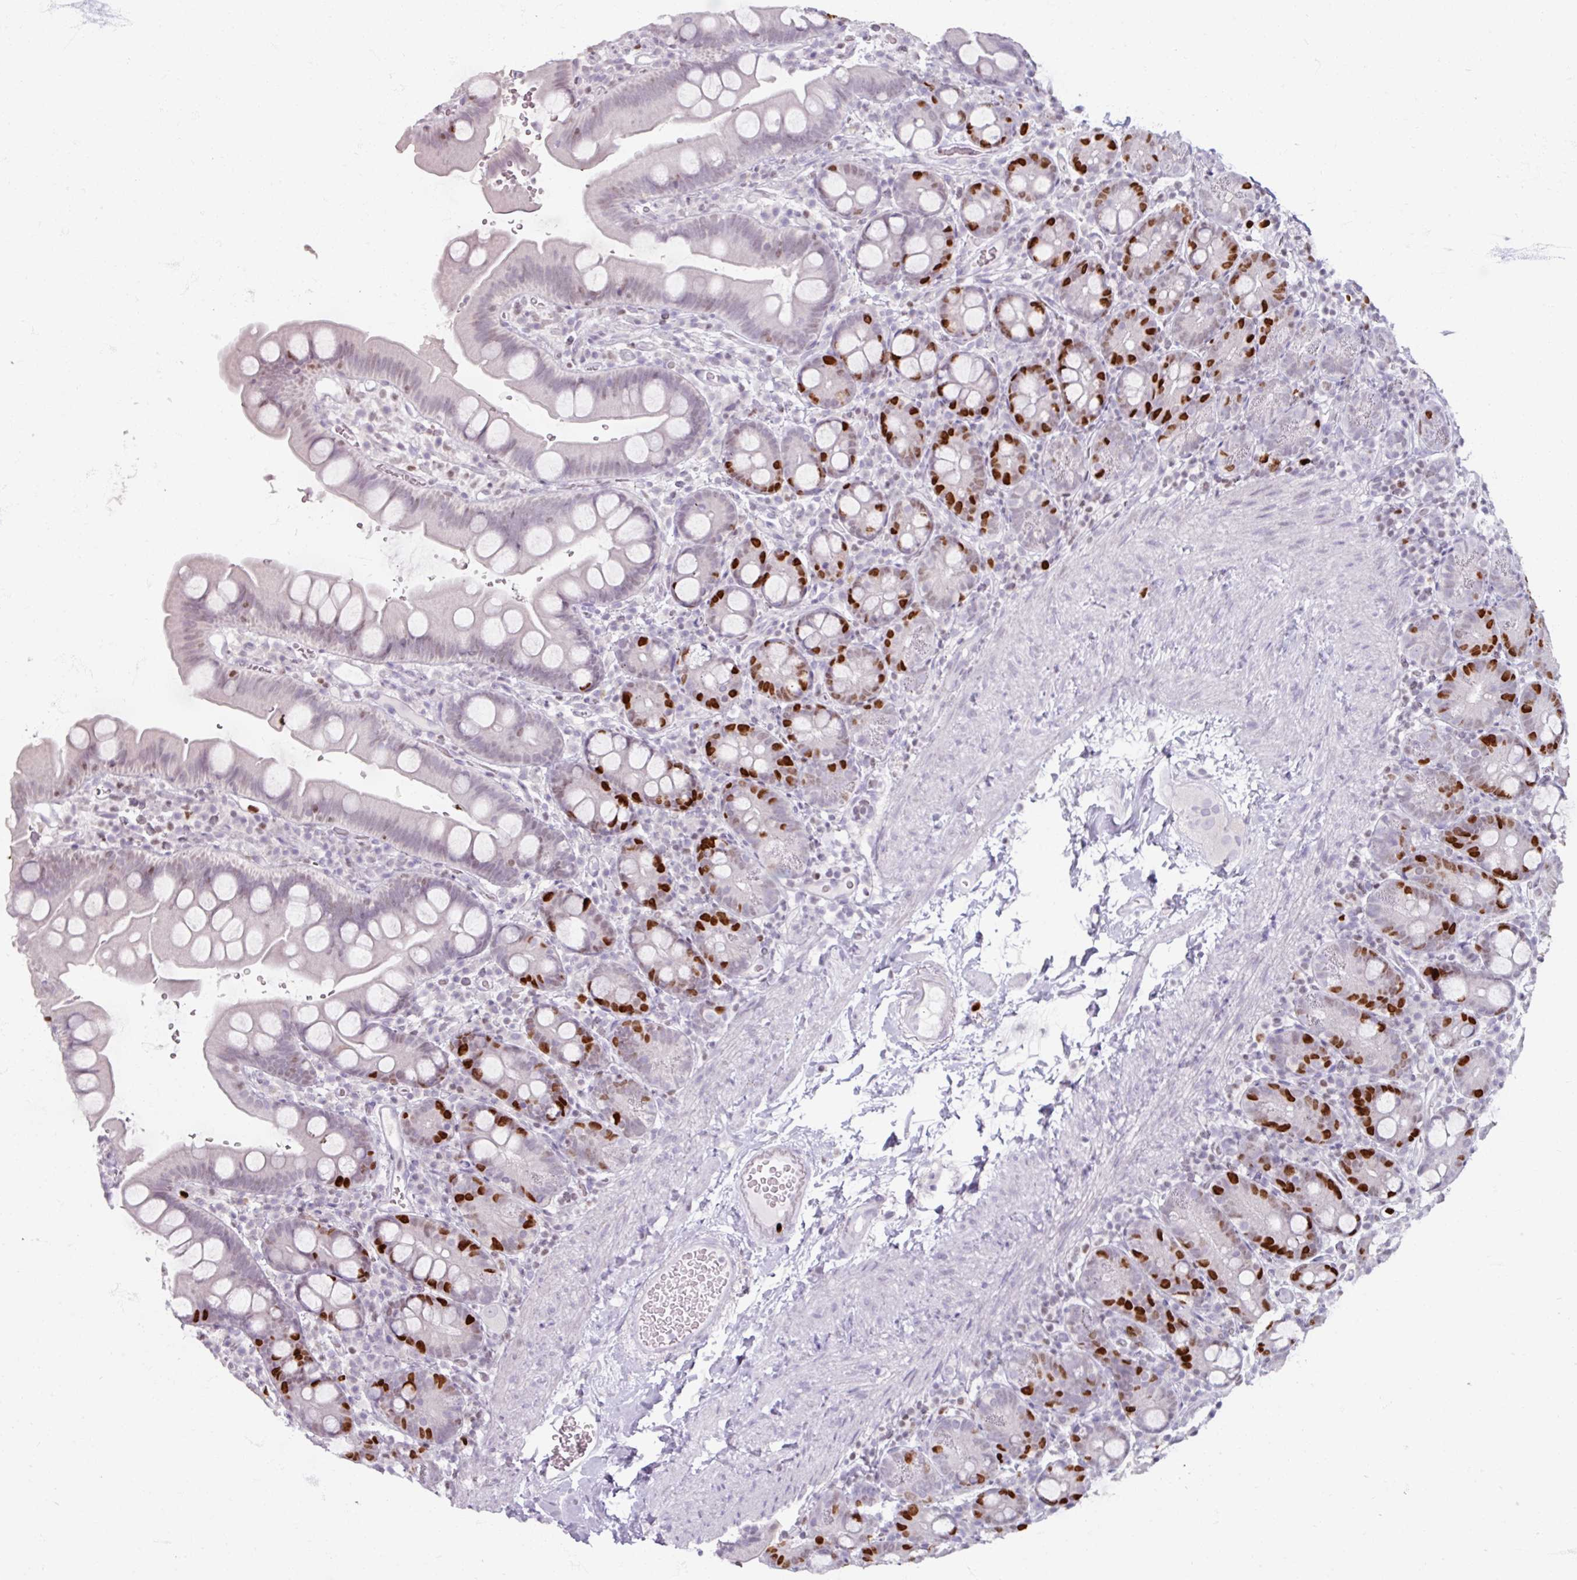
{"staining": {"intensity": "strong", "quantity": "25%-75%", "location": "nuclear"}, "tissue": "small intestine", "cell_type": "Glandular cells", "image_type": "normal", "snomed": [{"axis": "morphology", "description": "Normal tissue, NOS"}, {"axis": "topography", "description": "Small intestine"}], "caption": "Immunohistochemical staining of normal small intestine reveals high levels of strong nuclear expression in about 25%-75% of glandular cells.", "gene": "ATAD2", "patient": {"sex": "female", "age": 68}}